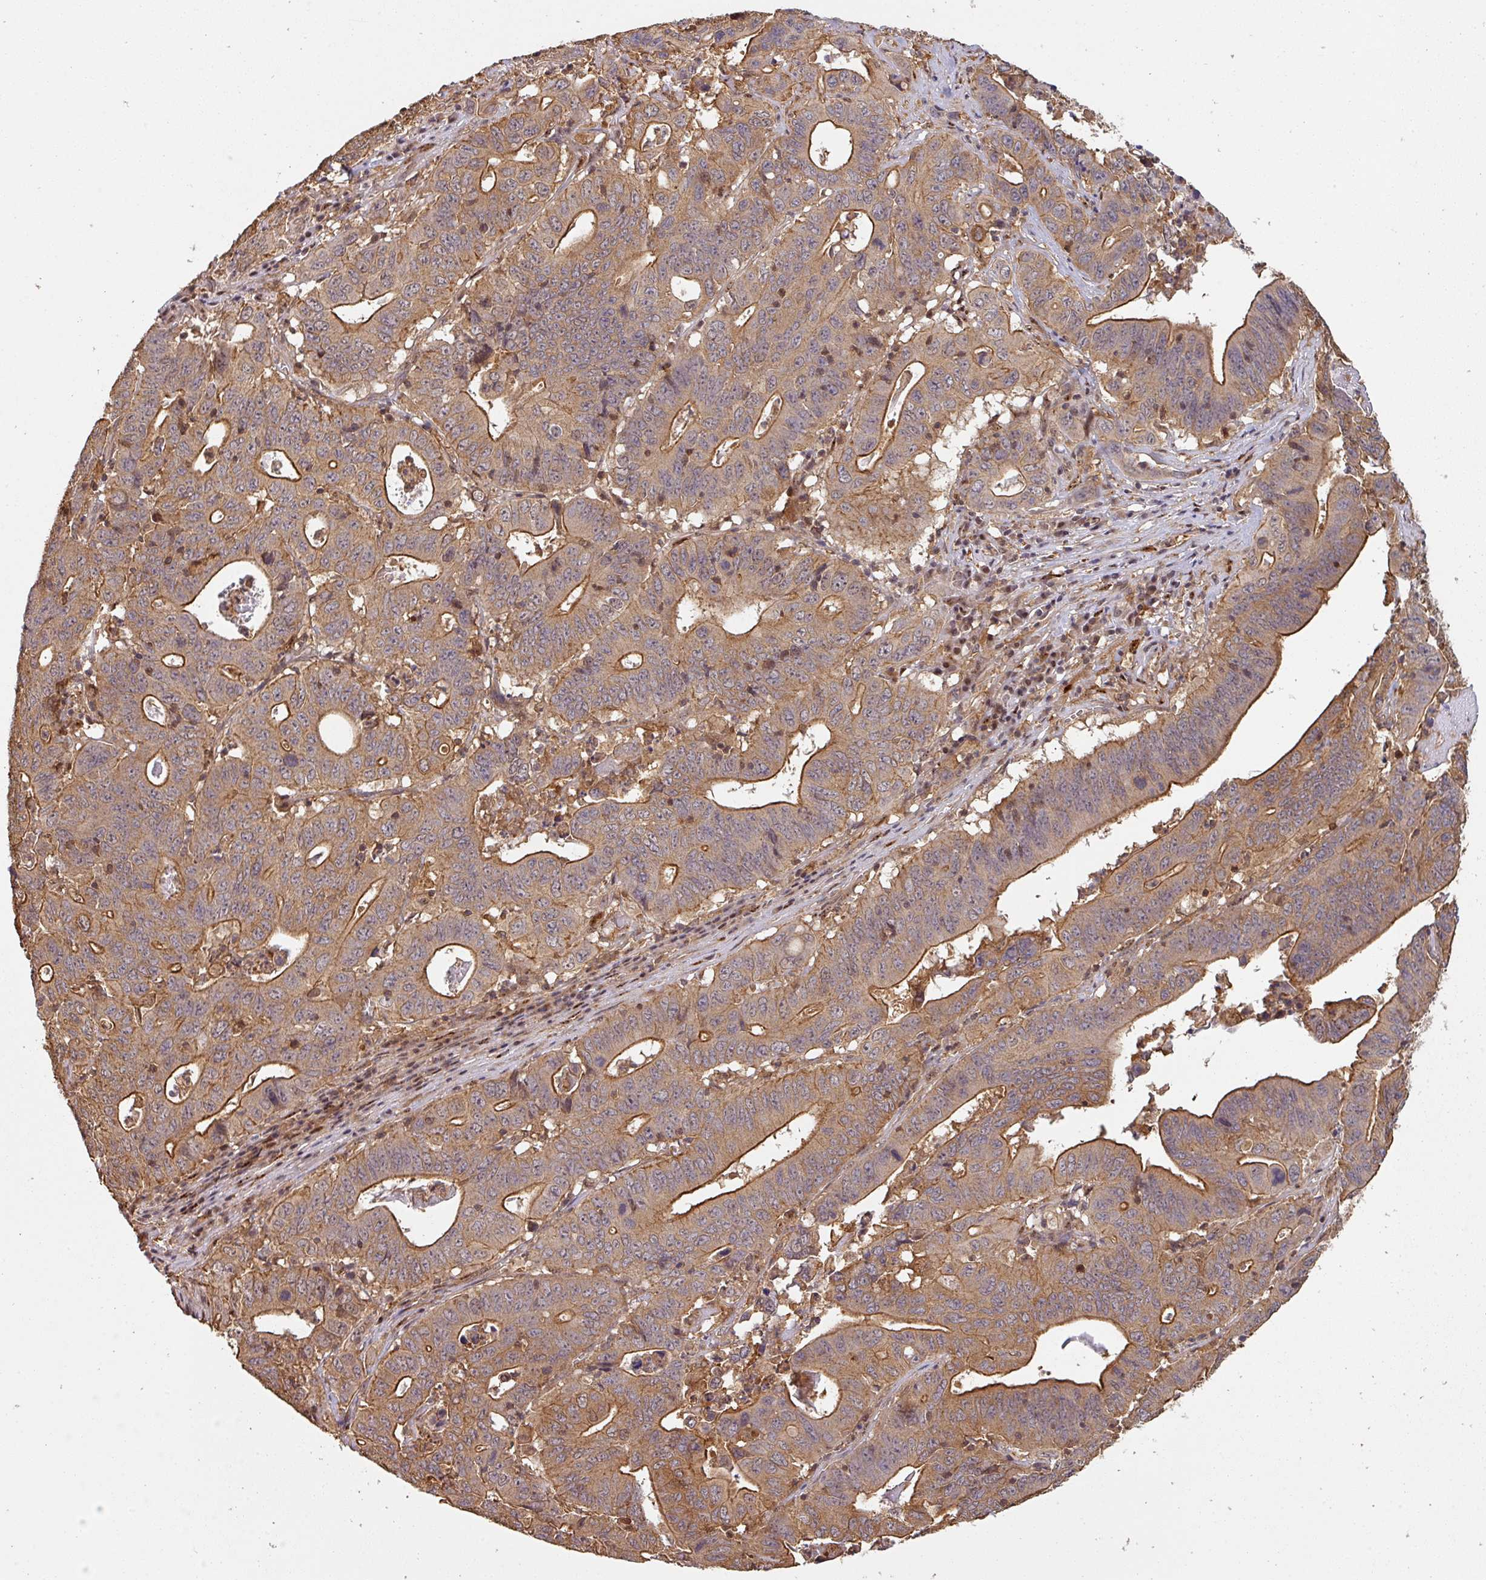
{"staining": {"intensity": "moderate", "quantity": ">75%", "location": "cytoplasmic/membranous"}, "tissue": "lung cancer", "cell_type": "Tumor cells", "image_type": "cancer", "snomed": [{"axis": "morphology", "description": "Adenocarcinoma, NOS"}, {"axis": "topography", "description": "Lung"}], "caption": "Lung cancer stained with a protein marker displays moderate staining in tumor cells.", "gene": "ZNF322", "patient": {"sex": "female", "age": 60}}